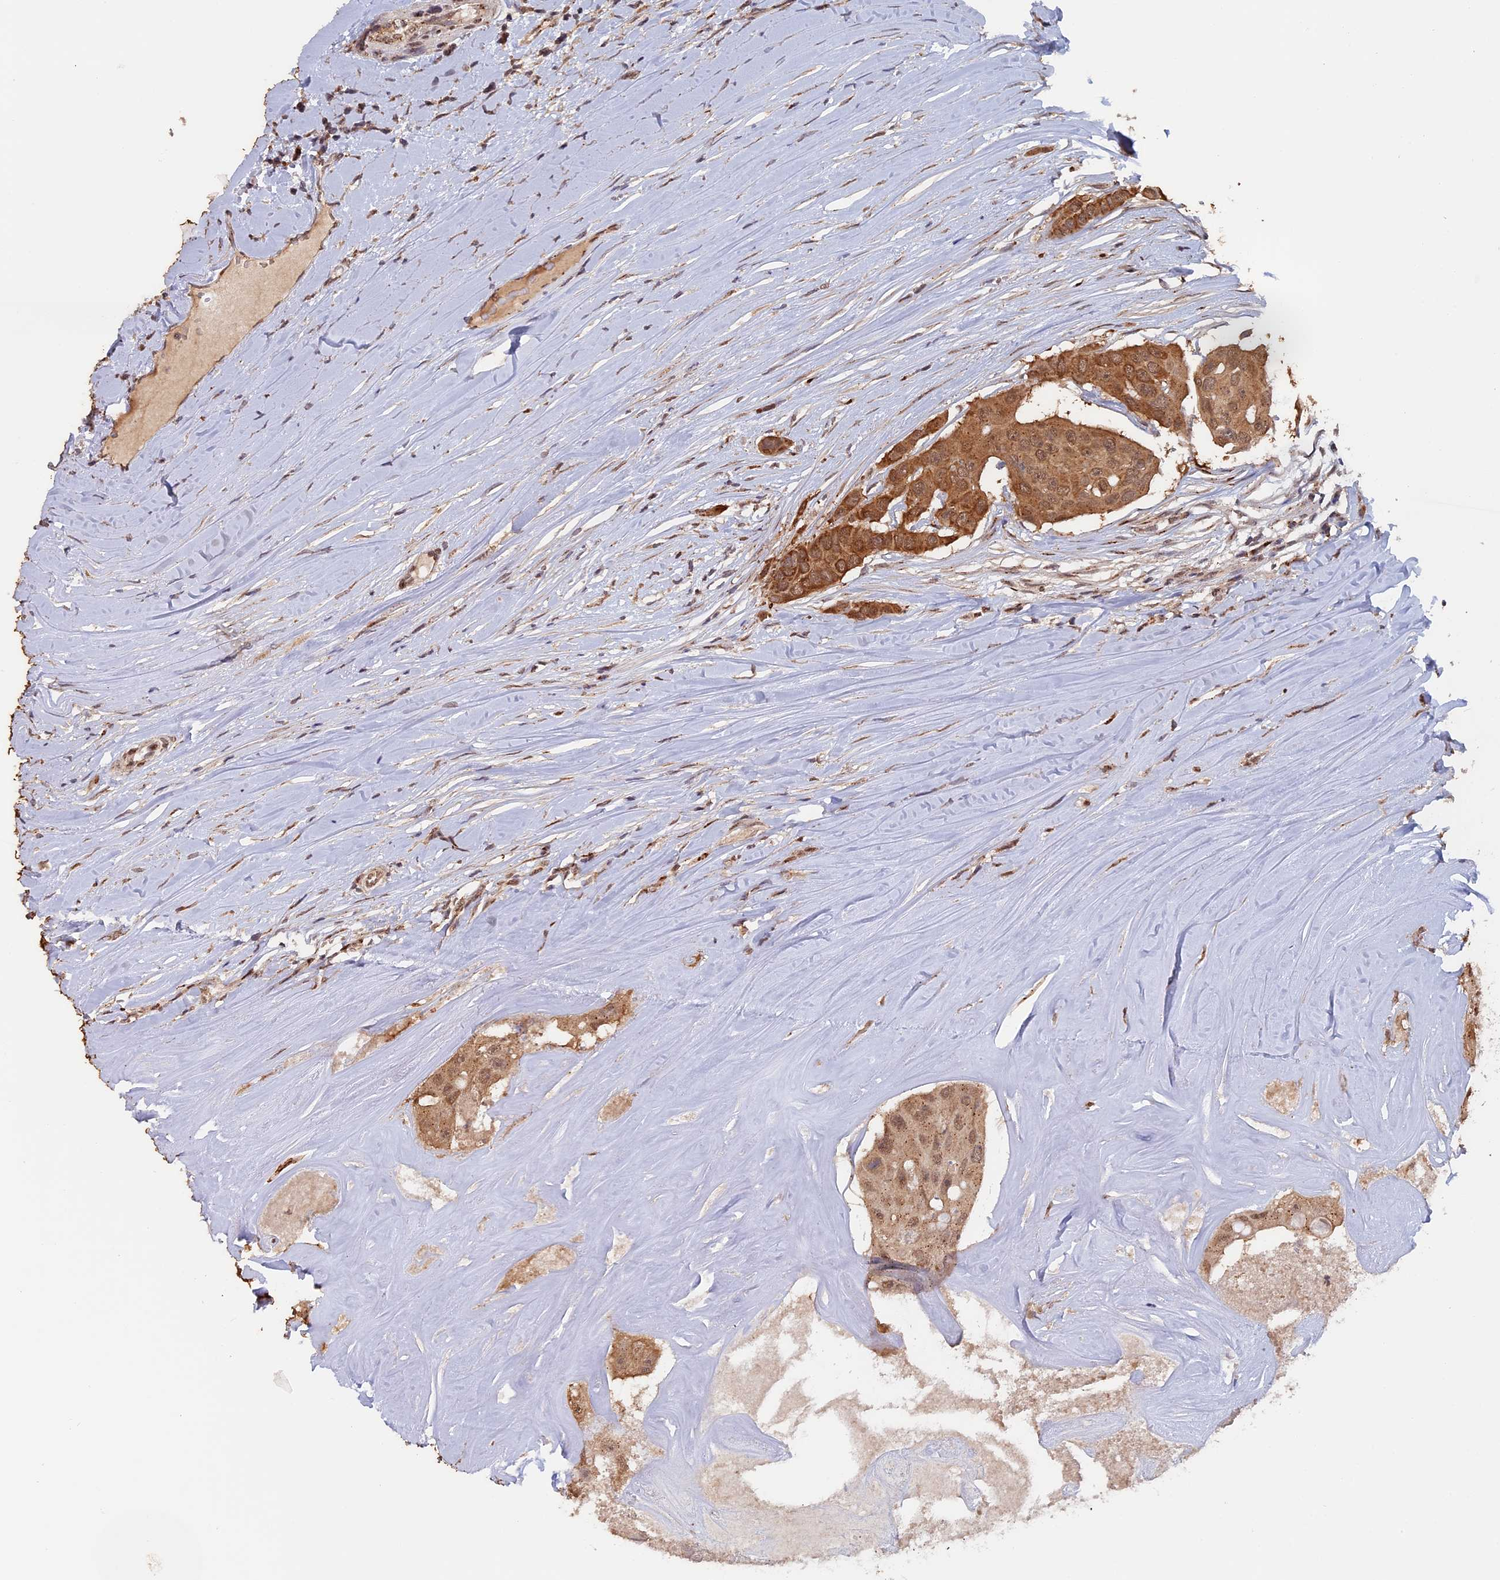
{"staining": {"intensity": "moderate", "quantity": ">75%", "location": "cytoplasmic/membranous,nuclear"}, "tissue": "head and neck cancer", "cell_type": "Tumor cells", "image_type": "cancer", "snomed": [{"axis": "morphology", "description": "Adenocarcinoma, NOS"}, {"axis": "morphology", "description": "Adenocarcinoma, metastatic, NOS"}, {"axis": "topography", "description": "Head-Neck"}], "caption": "The histopathology image reveals staining of head and neck cancer, revealing moderate cytoplasmic/membranous and nuclear protein expression (brown color) within tumor cells. Using DAB (brown) and hematoxylin (blue) stains, captured at high magnification using brightfield microscopy.", "gene": "PIGQ", "patient": {"sex": "male", "age": 75}}